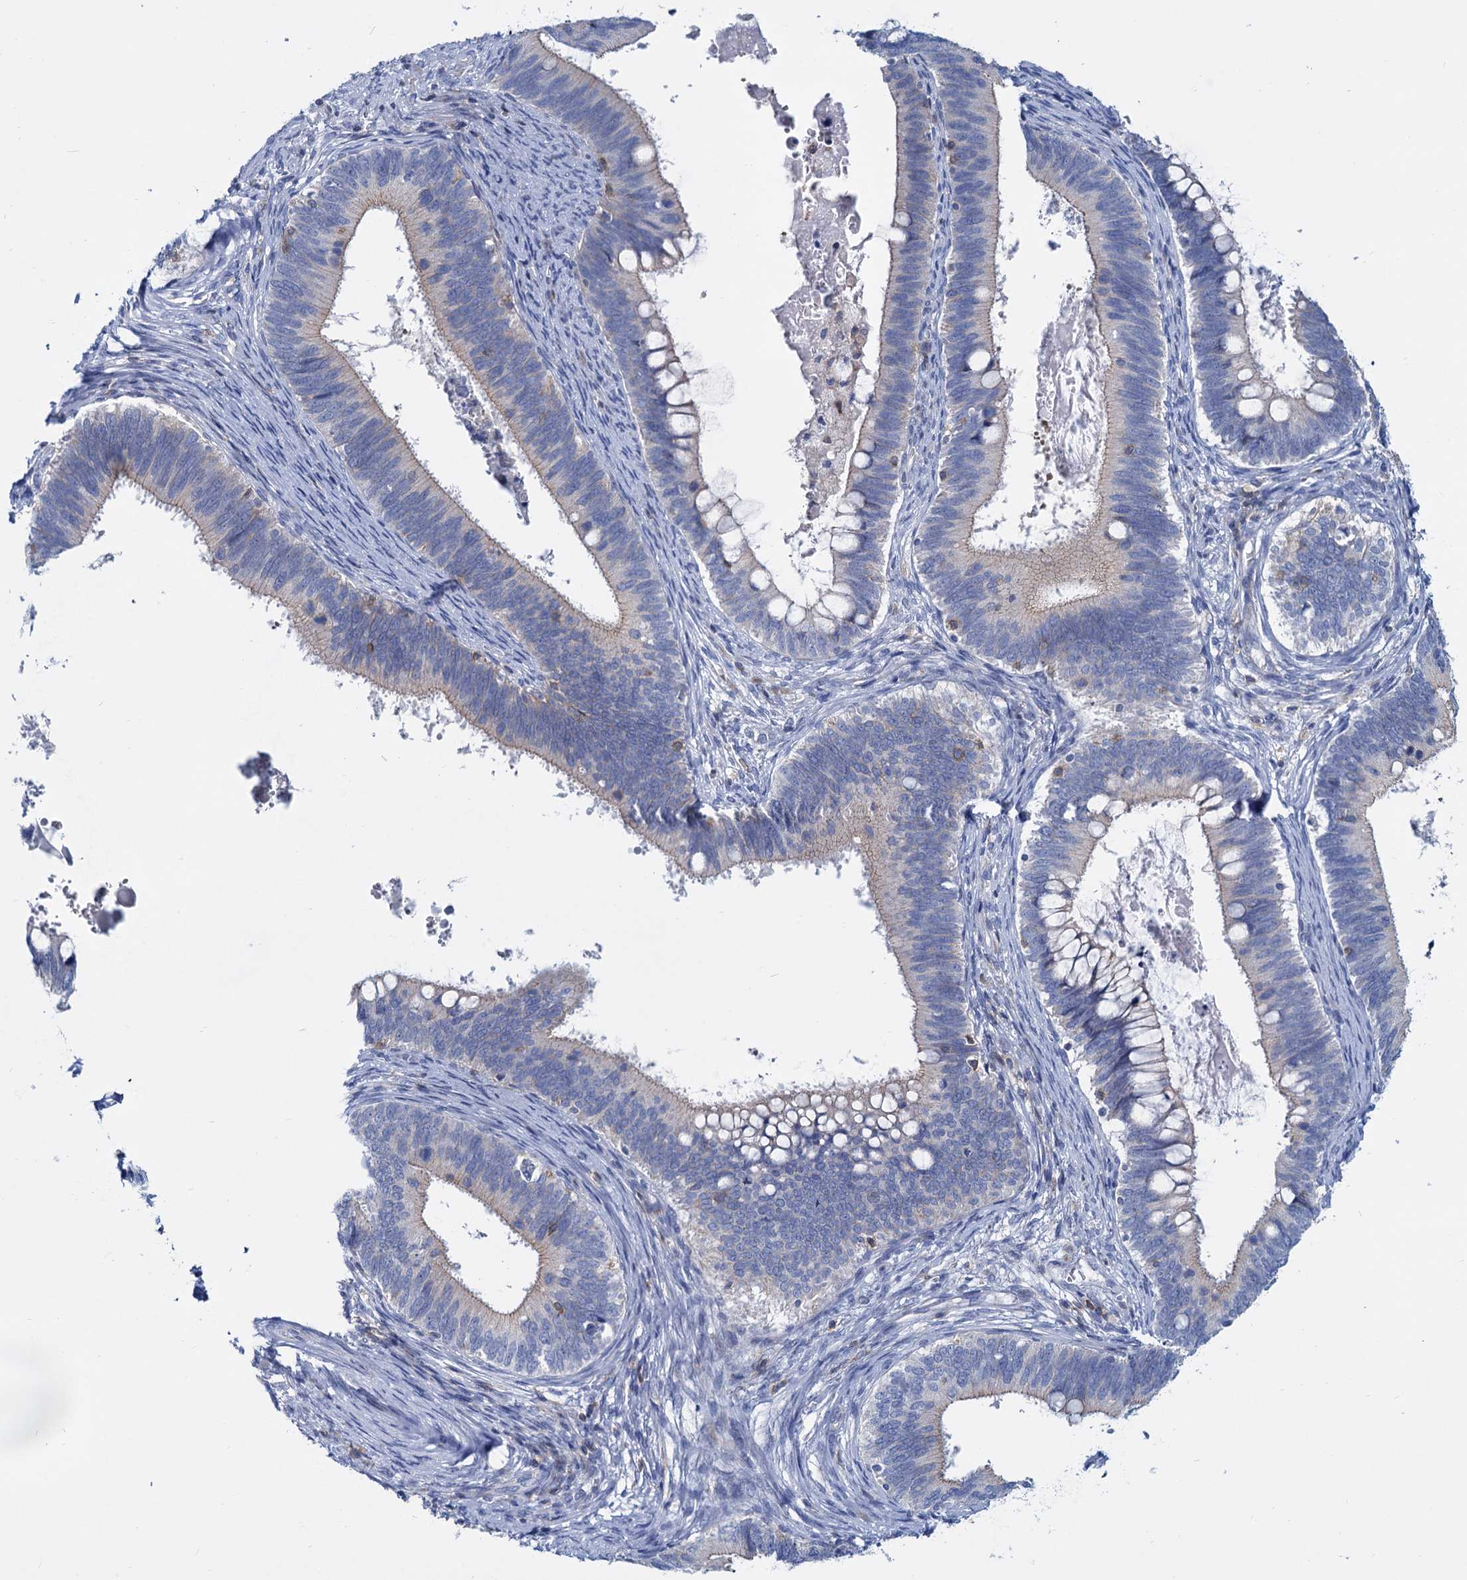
{"staining": {"intensity": "weak", "quantity": "<25%", "location": "cytoplasmic/membranous"}, "tissue": "cervical cancer", "cell_type": "Tumor cells", "image_type": "cancer", "snomed": [{"axis": "morphology", "description": "Adenocarcinoma, NOS"}, {"axis": "topography", "description": "Cervix"}], "caption": "The micrograph demonstrates no staining of tumor cells in cervical cancer.", "gene": "LRCH4", "patient": {"sex": "female", "age": 42}}